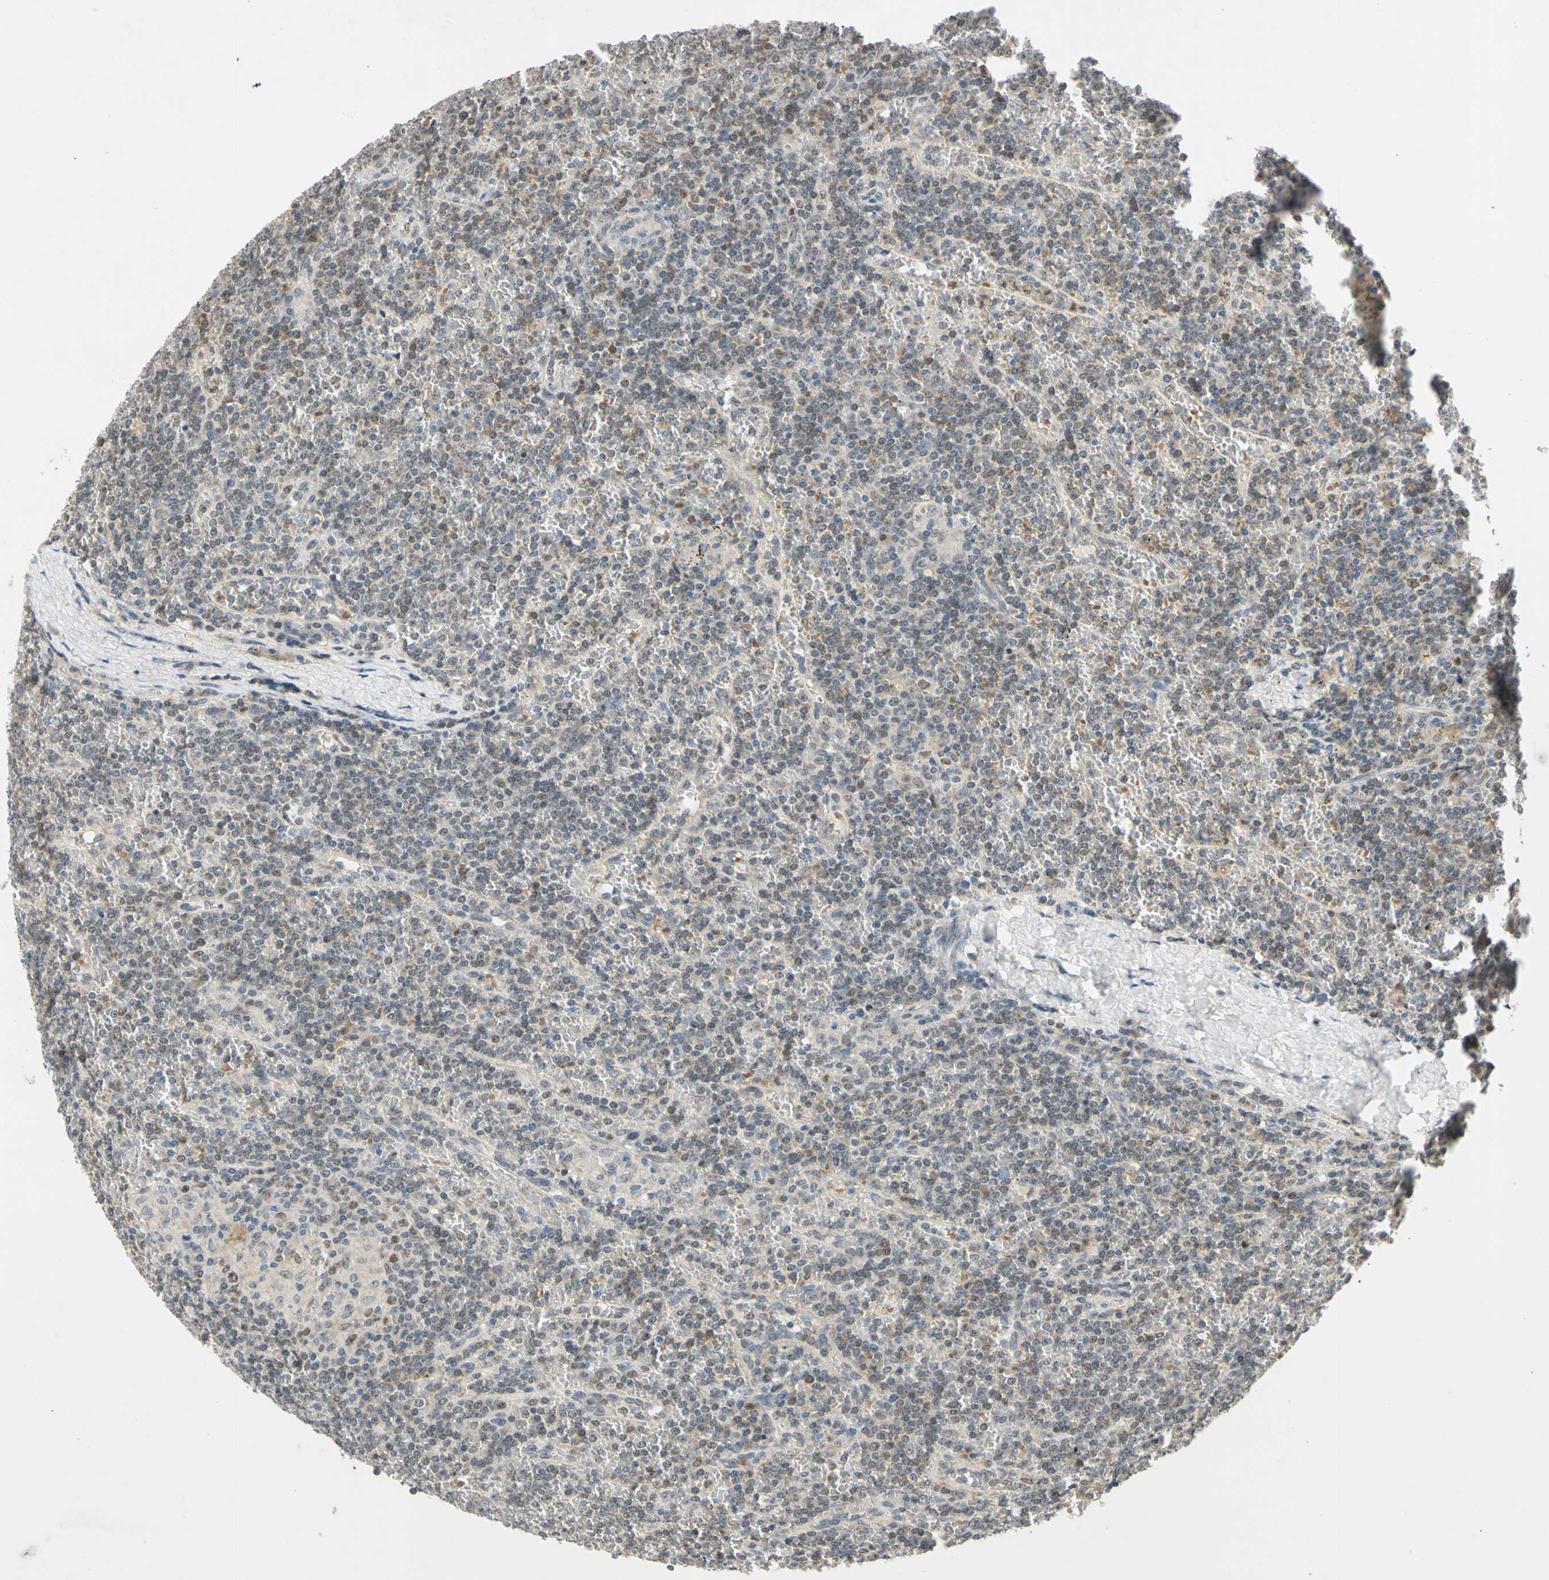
{"staining": {"intensity": "moderate", "quantity": "<25%", "location": "nuclear"}, "tissue": "lymphoma", "cell_type": "Tumor cells", "image_type": "cancer", "snomed": [{"axis": "morphology", "description": "Malignant lymphoma, non-Hodgkin's type, Low grade"}, {"axis": "topography", "description": "Spleen"}], "caption": "A low amount of moderate nuclear staining is appreciated in about <25% of tumor cells in low-grade malignant lymphoma, non-Hodgkin's type tissue.", "gene": "RIOX2", "patient": {"sex": "female", "age": 19}}